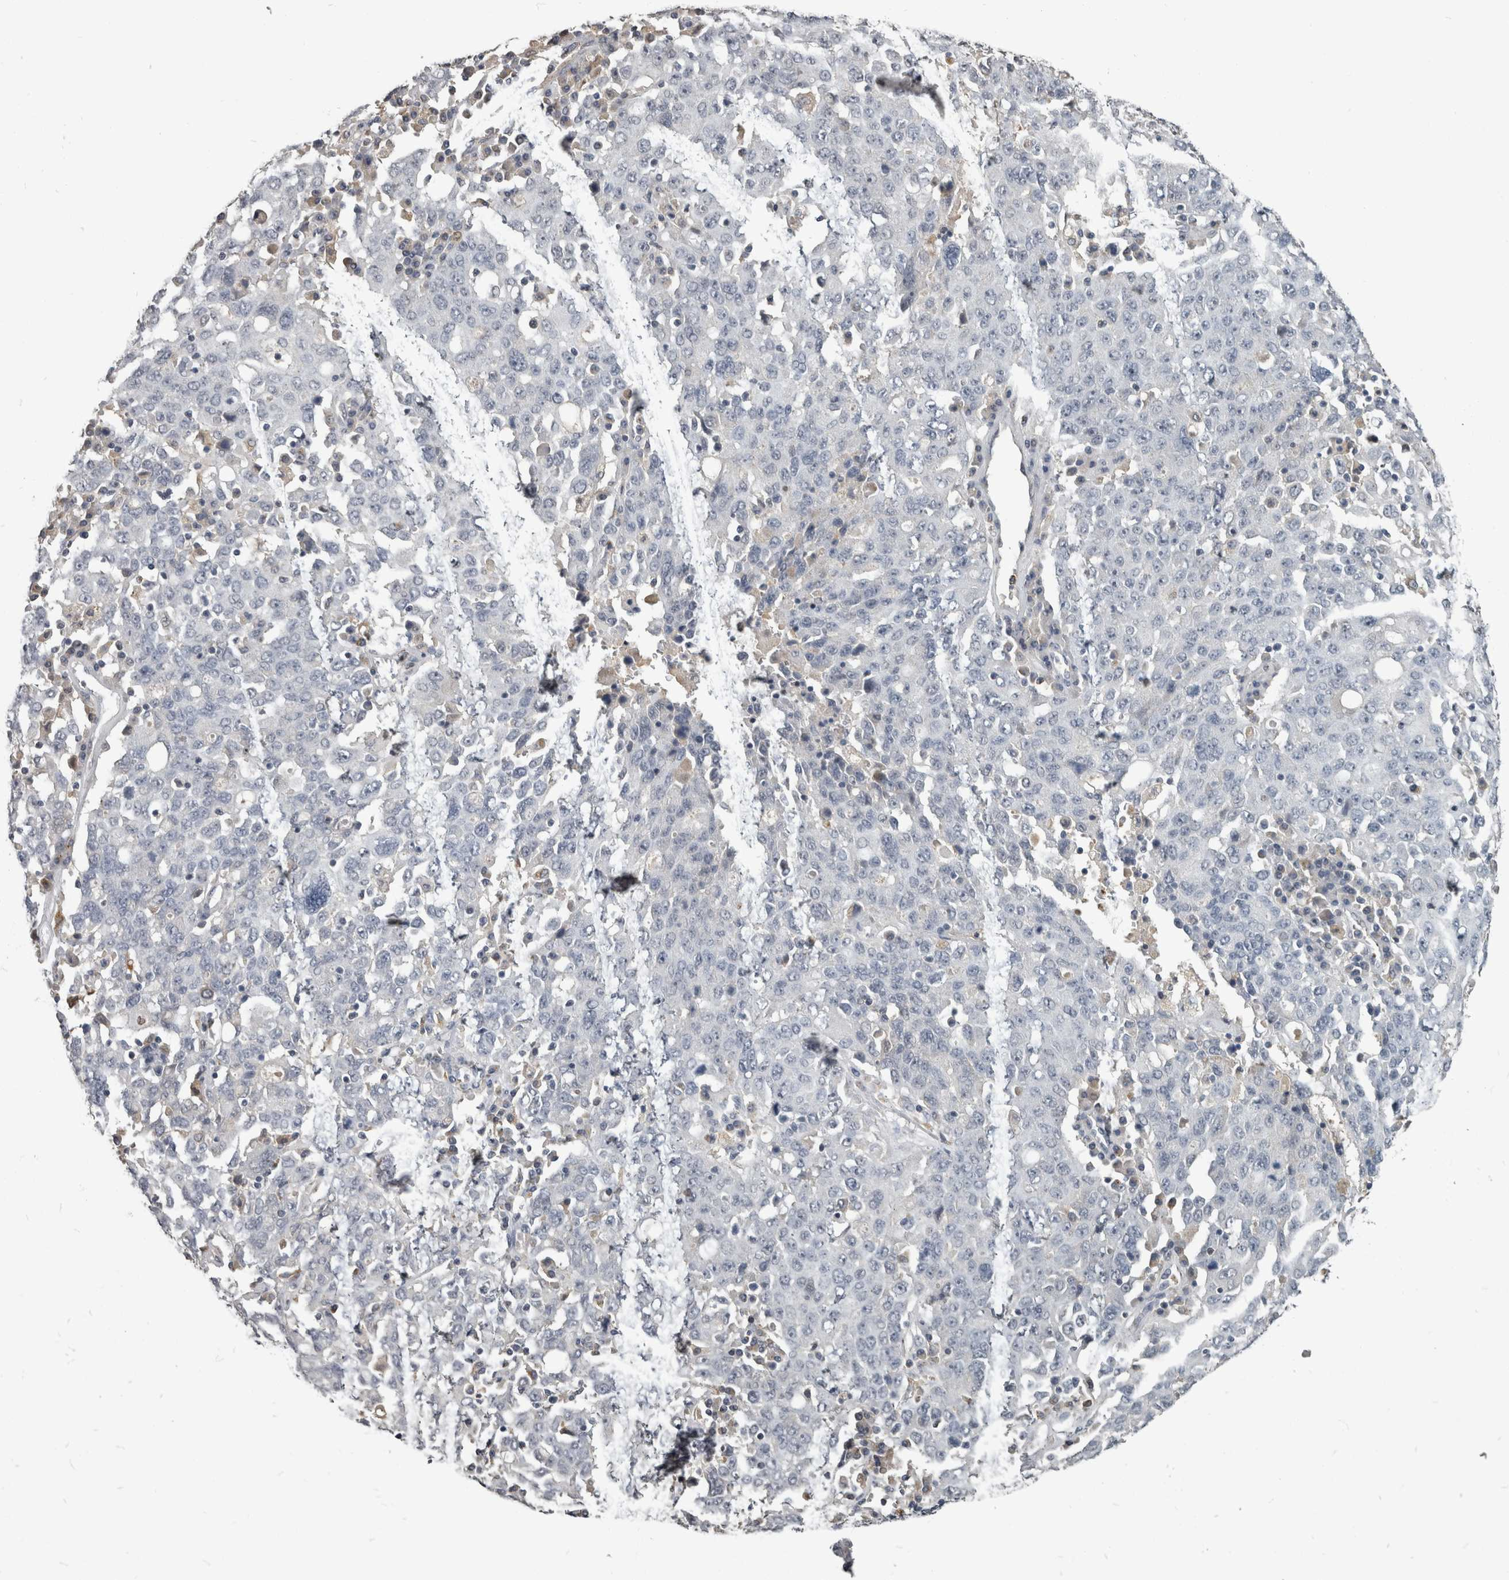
{"staining": {"intensity": "negative", "quantity": "none", "location": "none"}, "tissue": "ovarian cancer", "cell_type": "Tumor cells", "image_type": "cancer", "snomed": [{"axis": "morphology", "description": "Carcinoma, endometroid"}, {"axis": "topography", "description": "Ovary"}], "caption": "Immunohistochemistry (IHC) of human endometroid carcinoma (ovarian) displays no positivity in tumor cells.", "gene": "NAAA", "patient": {"sex": "female", "age": 62}}